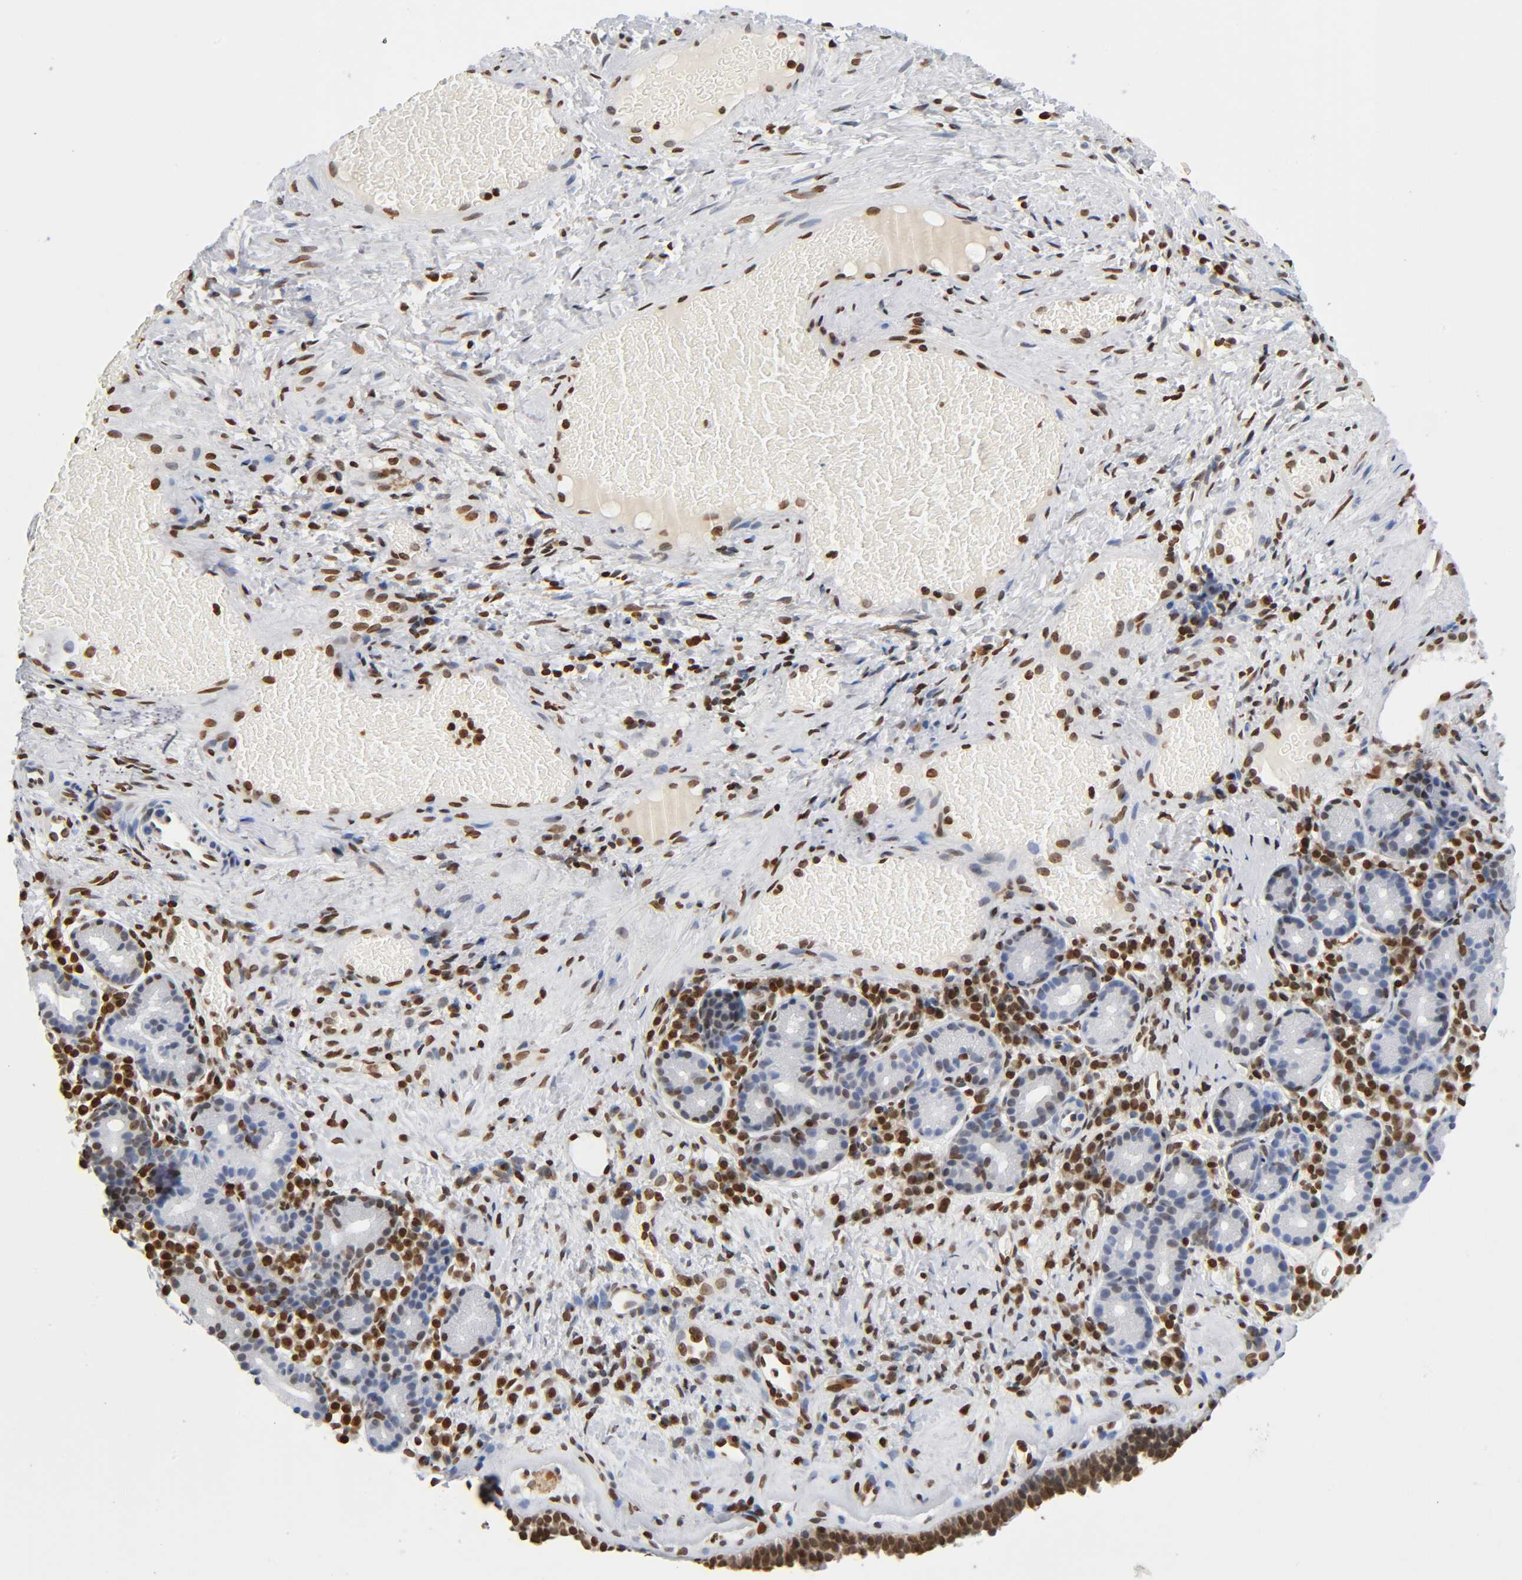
{"staining": {"intensity": "strong", "quantity": ">75%", "location": "nuclear"}, "tissue": "nasopharynx", "cell_type": "Respiratory epithelial cells", "image_type": "normal", "snomed": [{"axis": "morphology", "description": "Normal tissue, NOS"}, {"axis": "morphology", "description": "Inflammation, NOS"}, {"axis": "topography", "description": "Nasopharynx"}], "caption": "The photomicrograph demonstrates immunohistochemical staining of normal nasopharynx. There is strong nuclear expression is present in about >75% of respiratory epithelial cells. (Brightfield microscopy of DAB IHC at high magnification).", "gene": "HOXA6", "patient": {"sex": "female", "age": 55}}